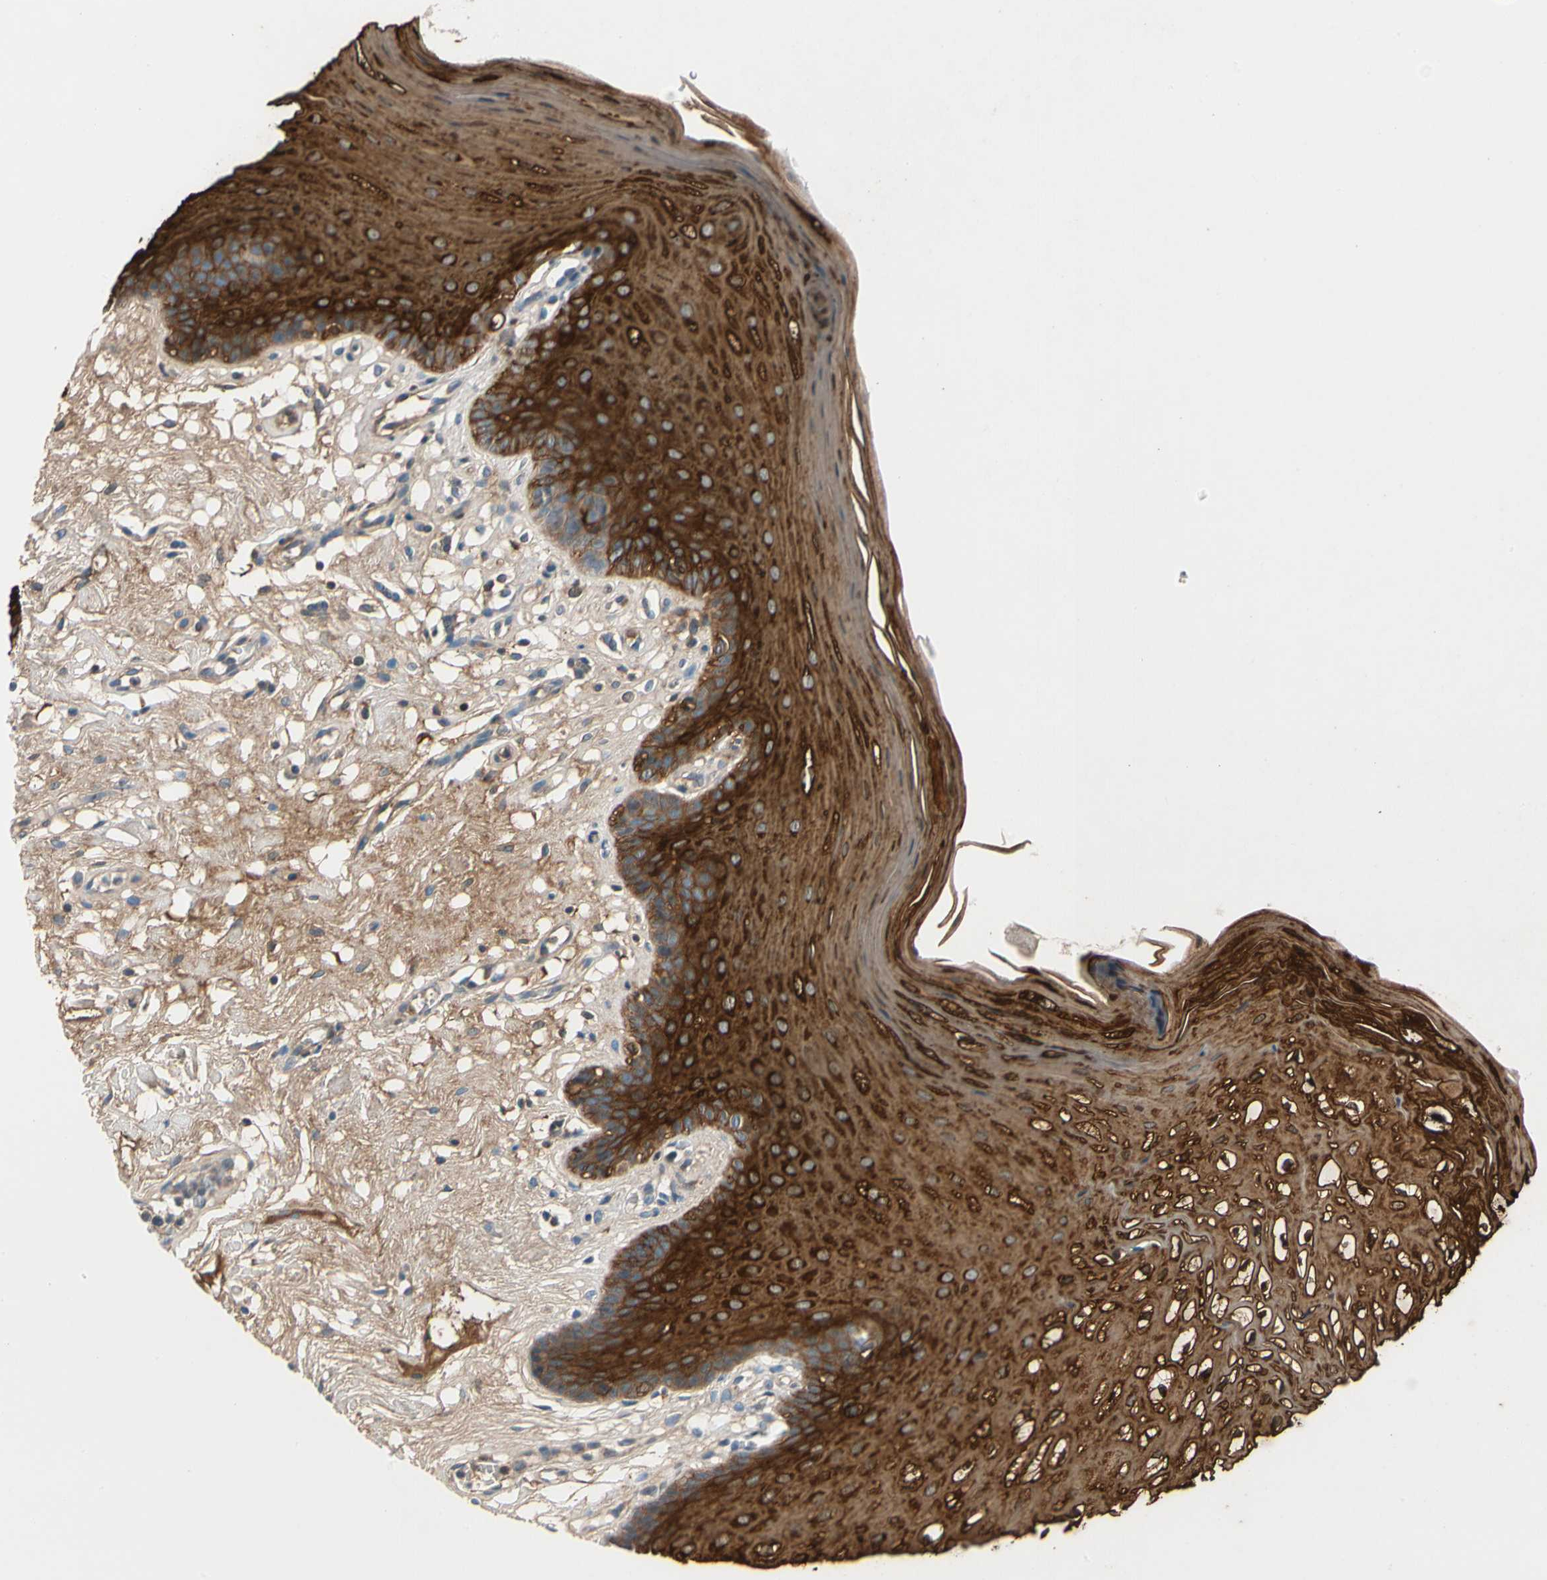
{"staining": {"intensity": "strong", "quantity": ">75%", "location": "cytoplasmic/membranous"}, "tissue": "oral mucosa", "cell_type": "Squamous epithelial cells", "image_type": "normal", "snomed": [{"axis": "morphology", "description": "Normal tissue, NOS"}, {"axis": "morphology", "description": "Squamous cell carcinoma, NOS"}, {"axis": "topography", "description": "Skeletal muscle"}, {"axis": "topography", "description": "Oral tissue"}, {"axis": "topography", "description": "Head-Neck"}], "caption": "Protein staining displays strong cytoplasmic/membranous staining in about >75% of squamous epithelial cells in unremarkable oral mucosa.", "gene": "STK40", "patient": {"sex": "male", "age": 71}}